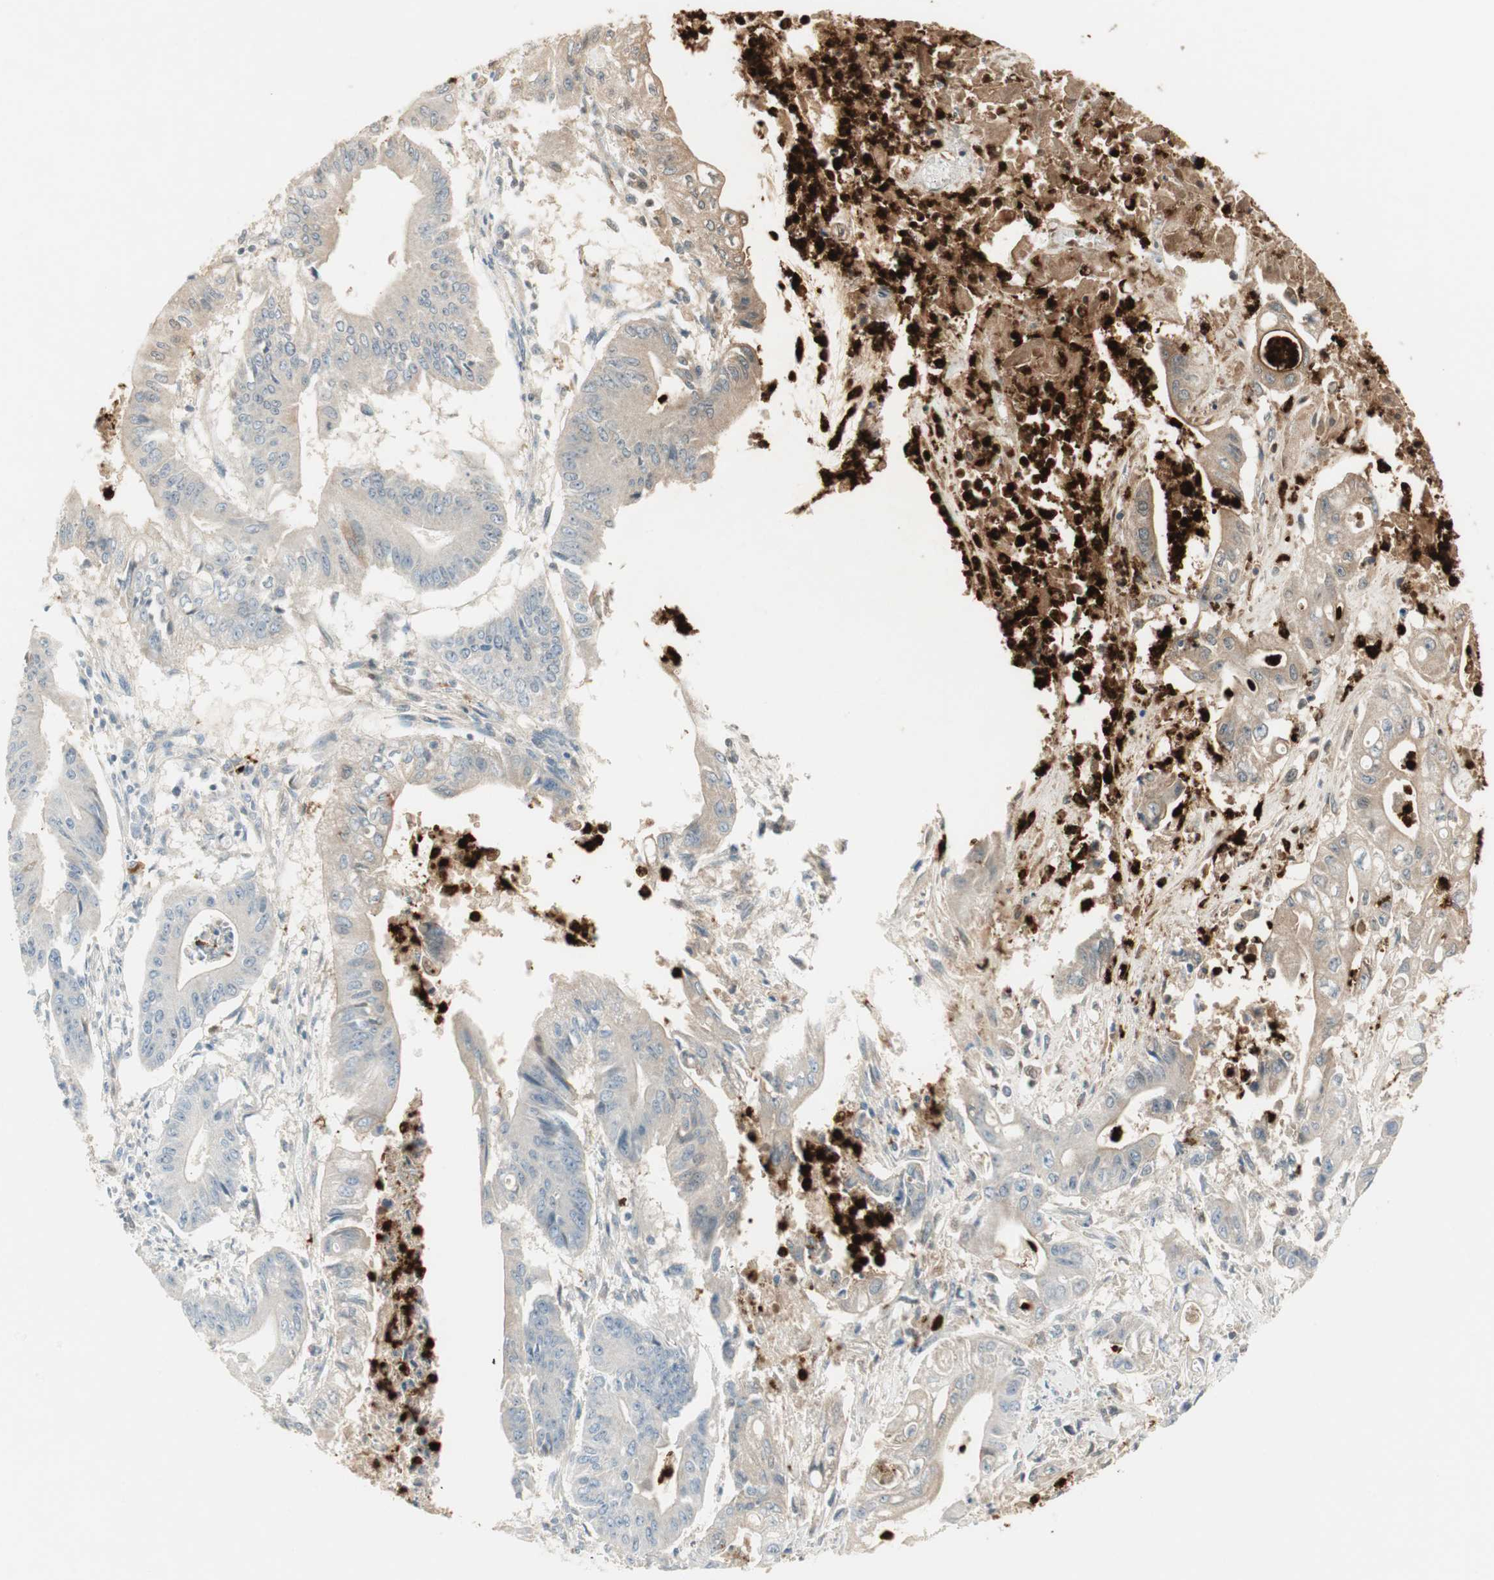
{"staining": {"intensity": "weak", "quantity": "25%-75%", "location": "cytoplasmic/membranous"}, "tissue": "pancreatic cancer", "cell_type": "Tumor cells", "image_type": "cancer", "snomed": [{"axis": "morphology", "description": "Normal tissue, NOS"}, {"axis": "topography", "description": "Lymph node"}], "caption": "Brown immunohistochemical staining in human pancreatic cancer demonstrates weak cytoplasmic/membranous expression in approximately 25%-75% of tumor cells.", "gene": "PRTN3", "patient": {"sex": "male", "age": 62}}